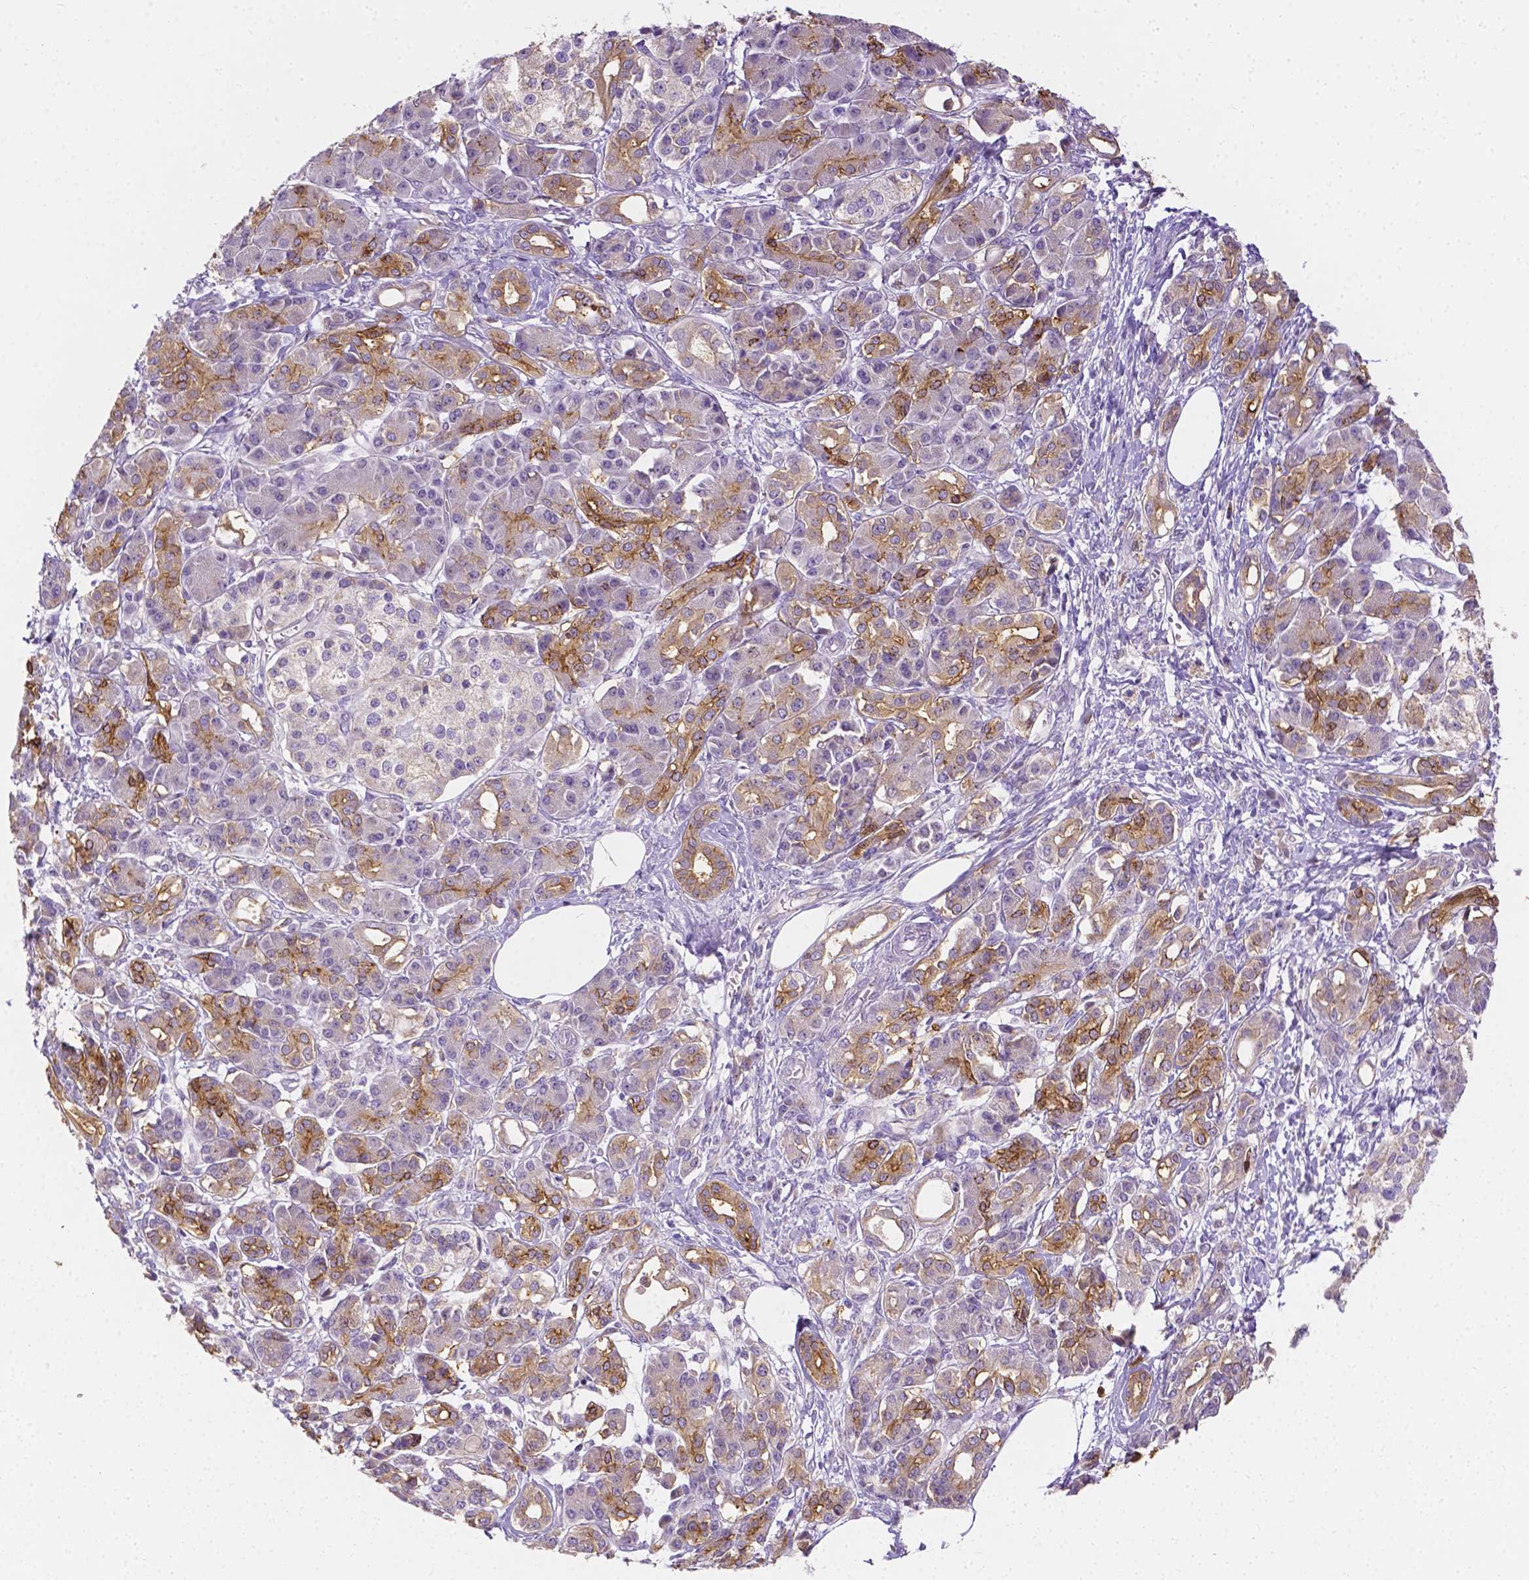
{"staining": {"intensity": "weak", "quantity": "25%-75%", "location": "cytoplasmic/membranous"}, "tissue": "pancreatic cancer", "cell_type": "Tumor cells", "image_type": "cancer", "snomed": [{"axis": "morphology", "description": "Adenocarcinoma, NOS"}, {"axis": "topography", "description": "Pancreas"}], "caption": "There is low levels of weak cytoplasmic/membranous expression in tumor cells of pancreatic cancer, as demonstrated by immunohistochemical staining (brown color).", "gene": "ZNRD2", "patient": {"sex": "female", "age": 73}}